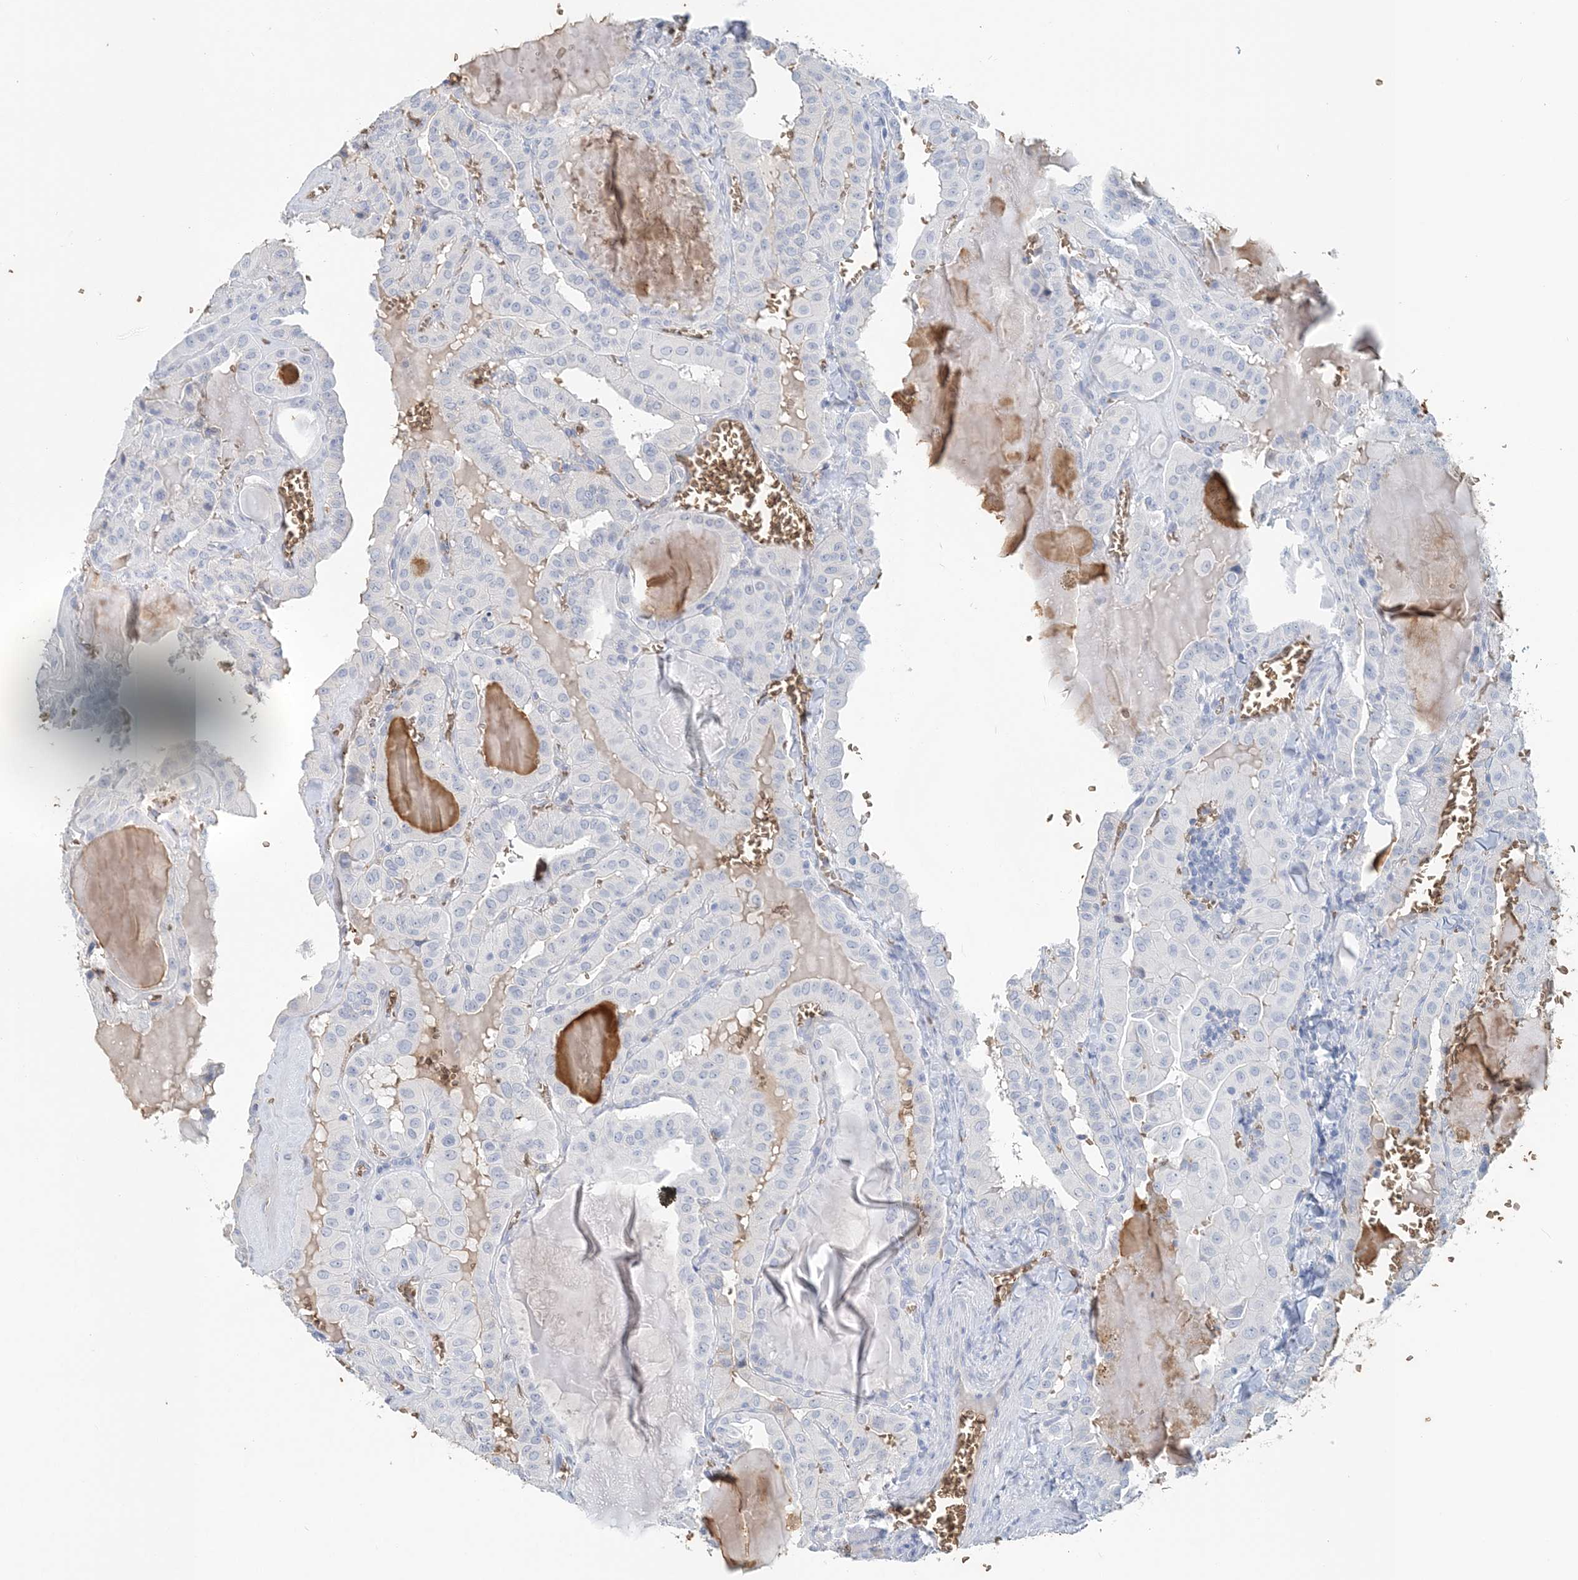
{"staining": {"intensity": "negative", "quantity": "none", "location": "none"}, "tissue": "thyroid cancer", "cell_type": "Tumor cells", "image_type": "cancer", "snomed": [{"axis": "morphology", "description": "Papillary adenocarcinoma, NOS"}, {"axis": "topography", "description": "Thyroid gland"}], "caption": "High power microscopy micrograph of an immunohistochemistry (IHC) photomicrograph of thyroid cancer, revealing no significant expression in tumor cells.", "gene": "HBD", "patient": {"sex": "male", "age": 52}}